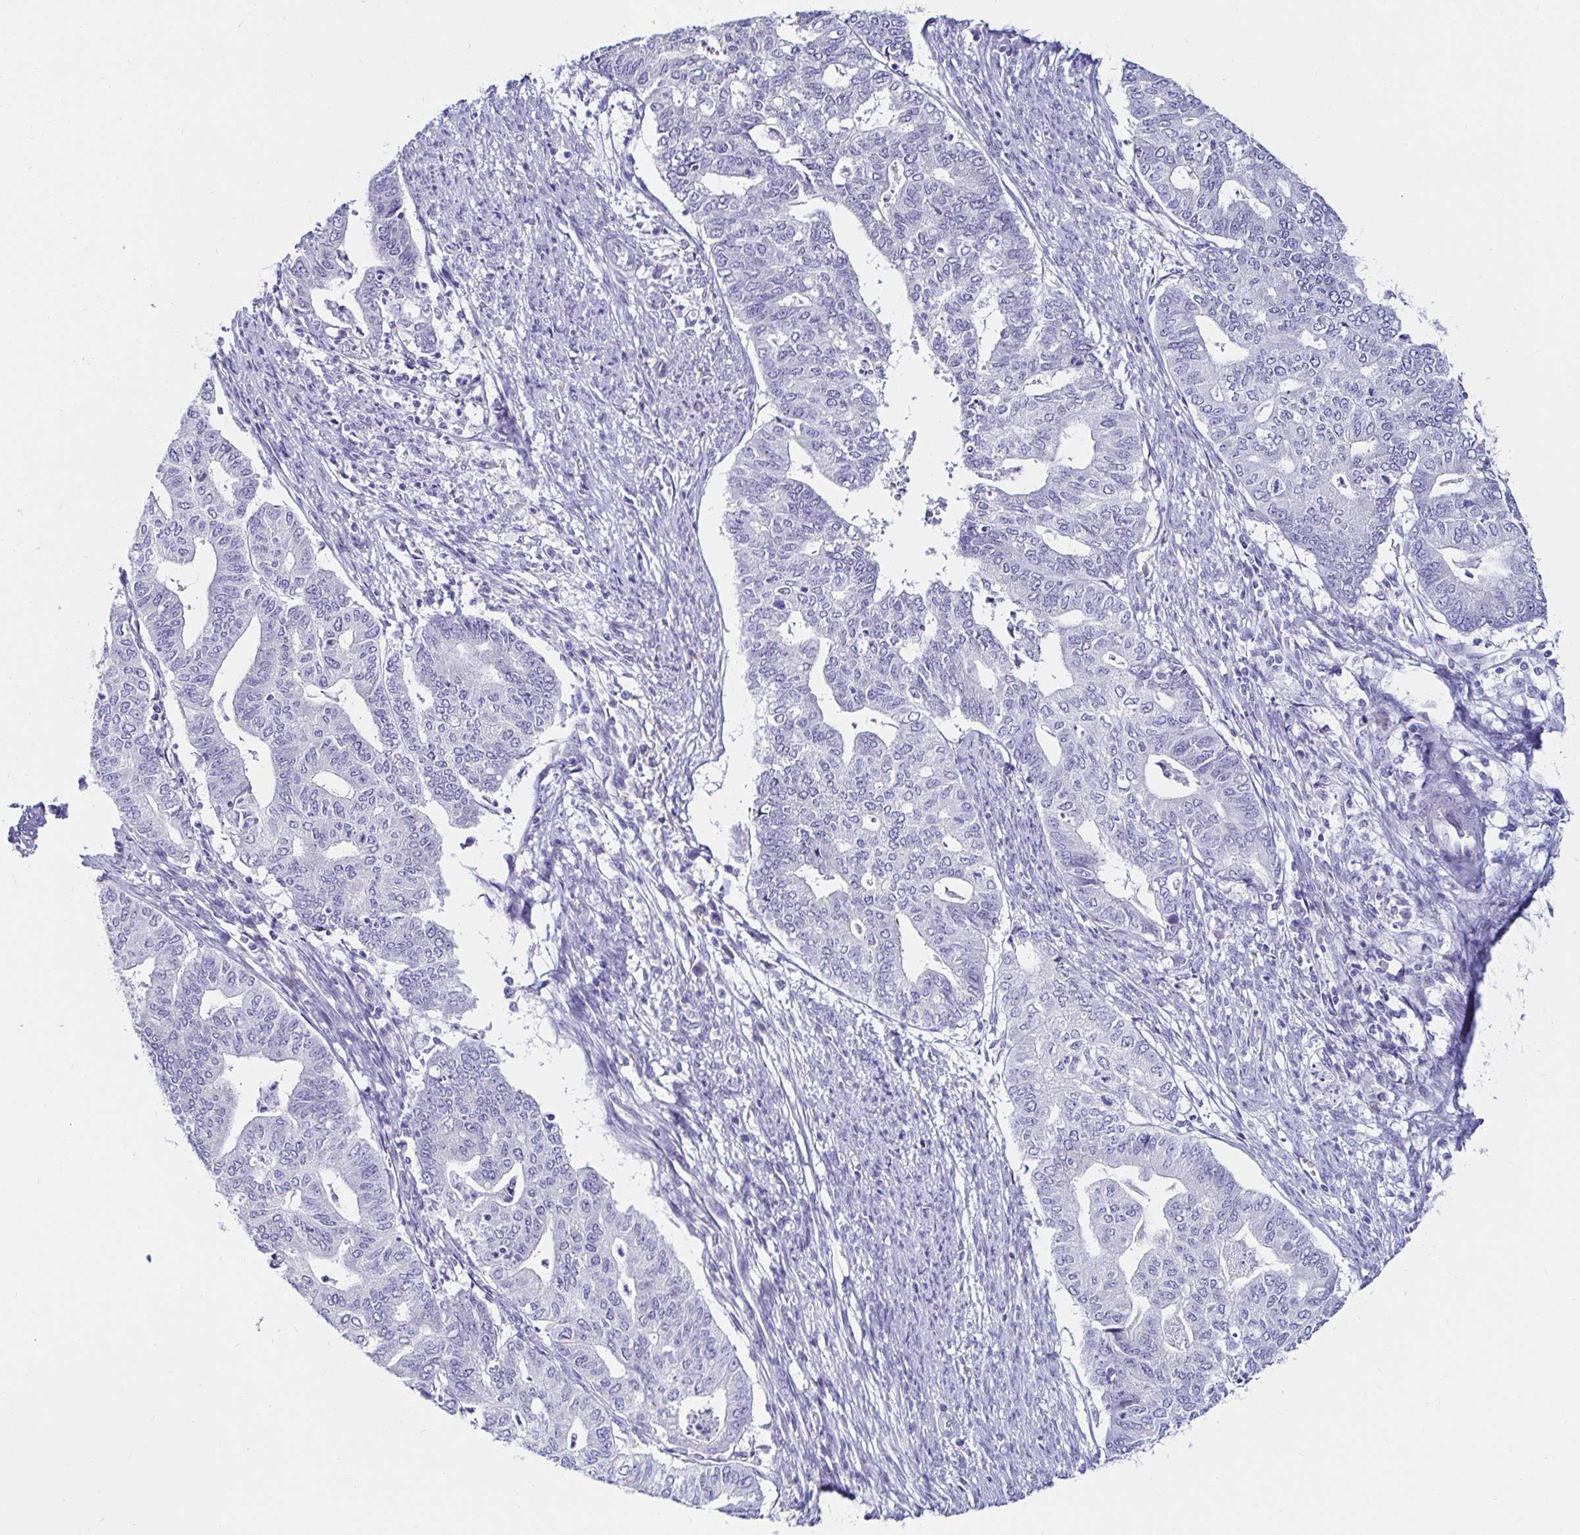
{"staining": {"intensity": "negative", "quantity": "none", "location": "none"}, "tissue": "endometrial cancer", "cell_type": "Tumor cells", "image_type": "cancer", "snomed": [{"axis": "morphology", "description": "Adenocarcinoma, NOS"}, {"axis": "topography", "description": "Endometrium"}], "caption": "IHC of human endometrial cancer (adenocarcinoma) shows no expression in tumor cells.", "gene": "C4orf17", "patient": {"sex": "female", "age": 79}}